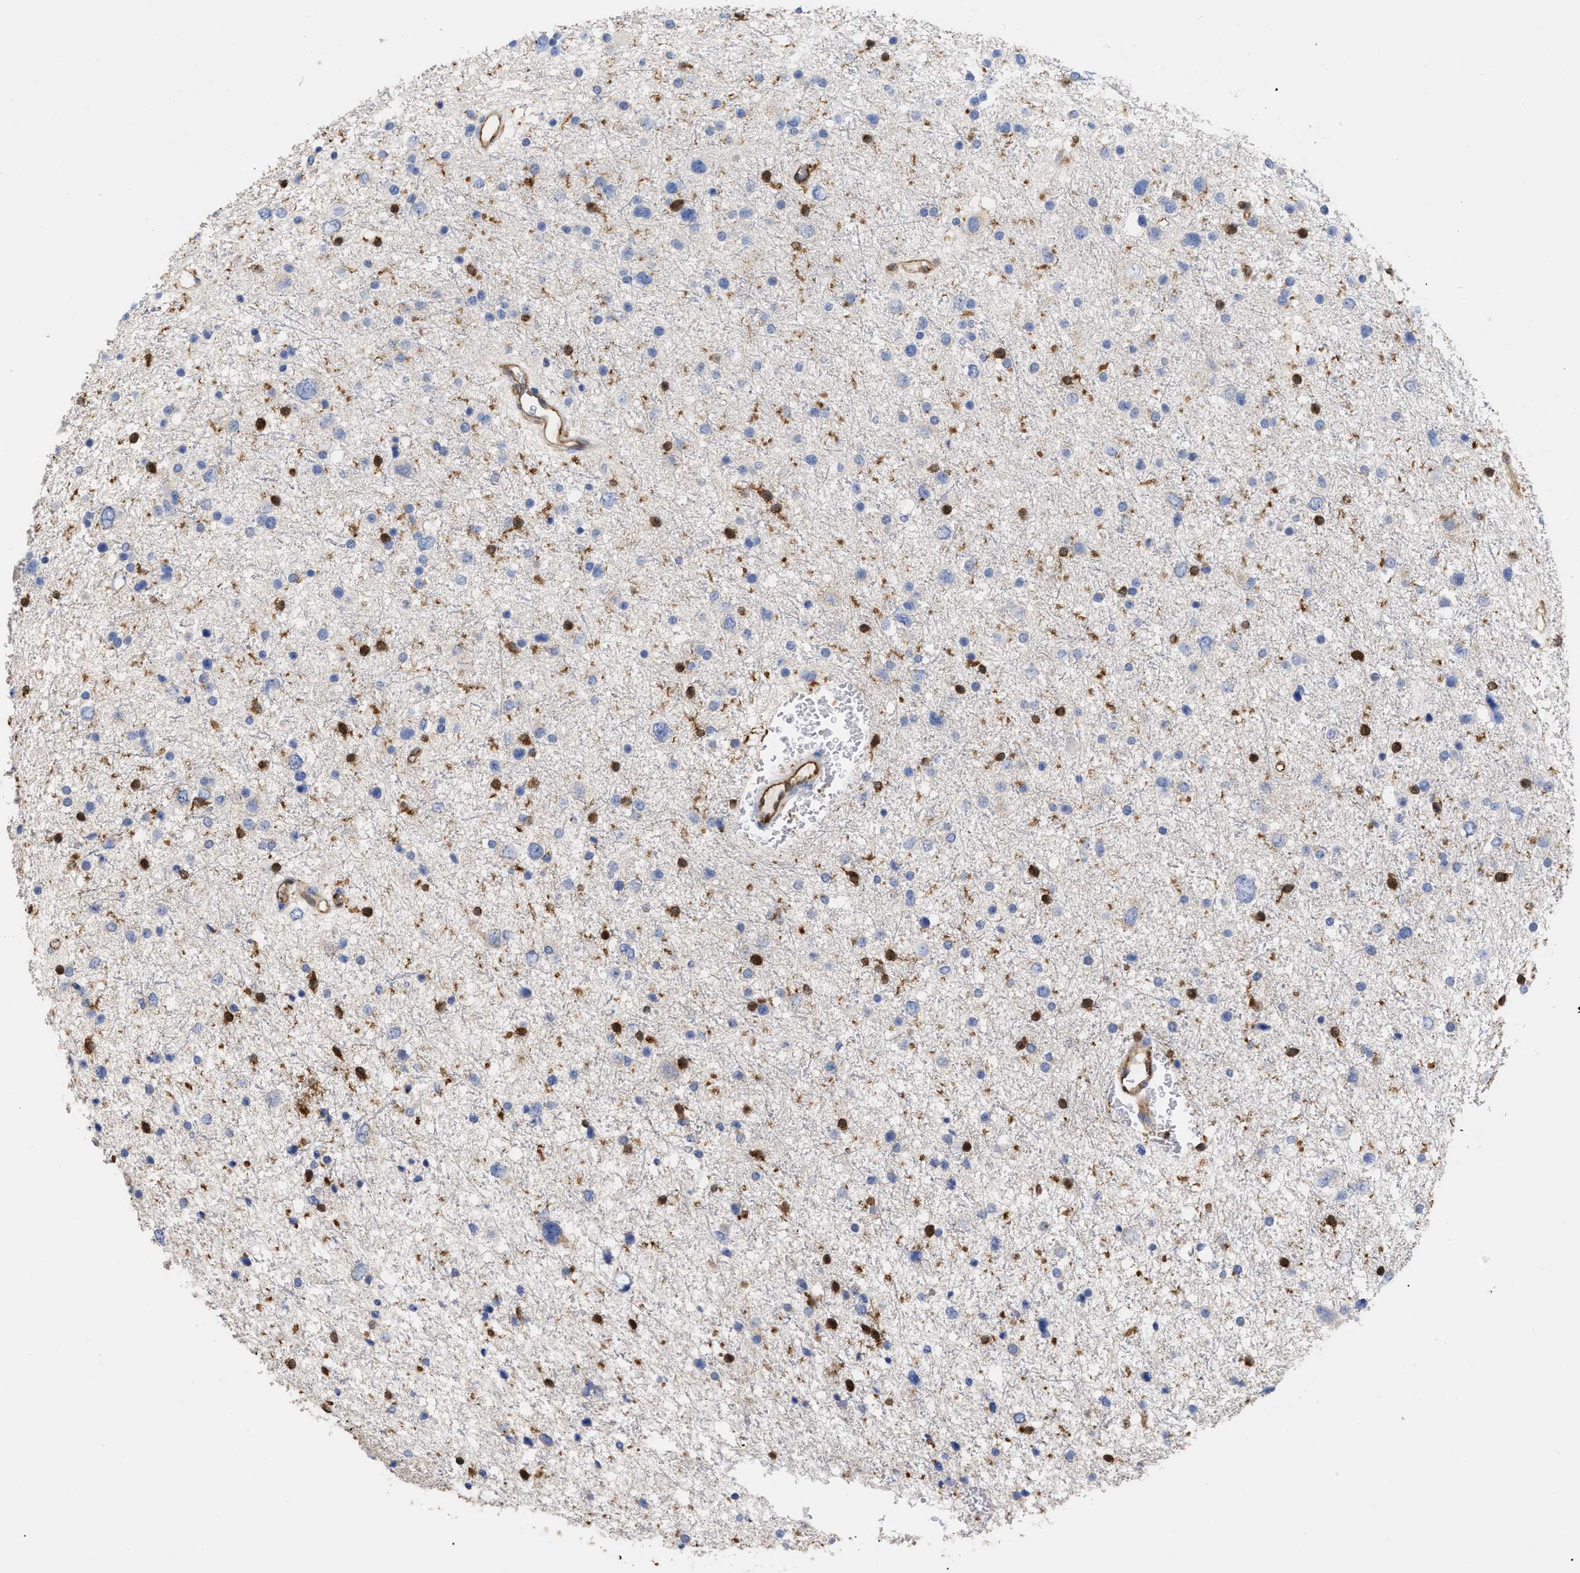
{"staining": {"intensity": "negative", "quantity": "none", "location": "none"}, "tissue": "glioma", "cell_type": "Tumor cells", "image_type": "cancer", "snomed": [{"axis": "morphology", "description": "Glioma, malignant, Low grade"}, {"axis": "topography", "description": "Brain"}], "caption": "Immunohistochemistry of human low-grade glioma (malignant) shows no staining in tumor cells.", "gene": "GIMAP4", "patient": {"sex": "female", "age": 37}}